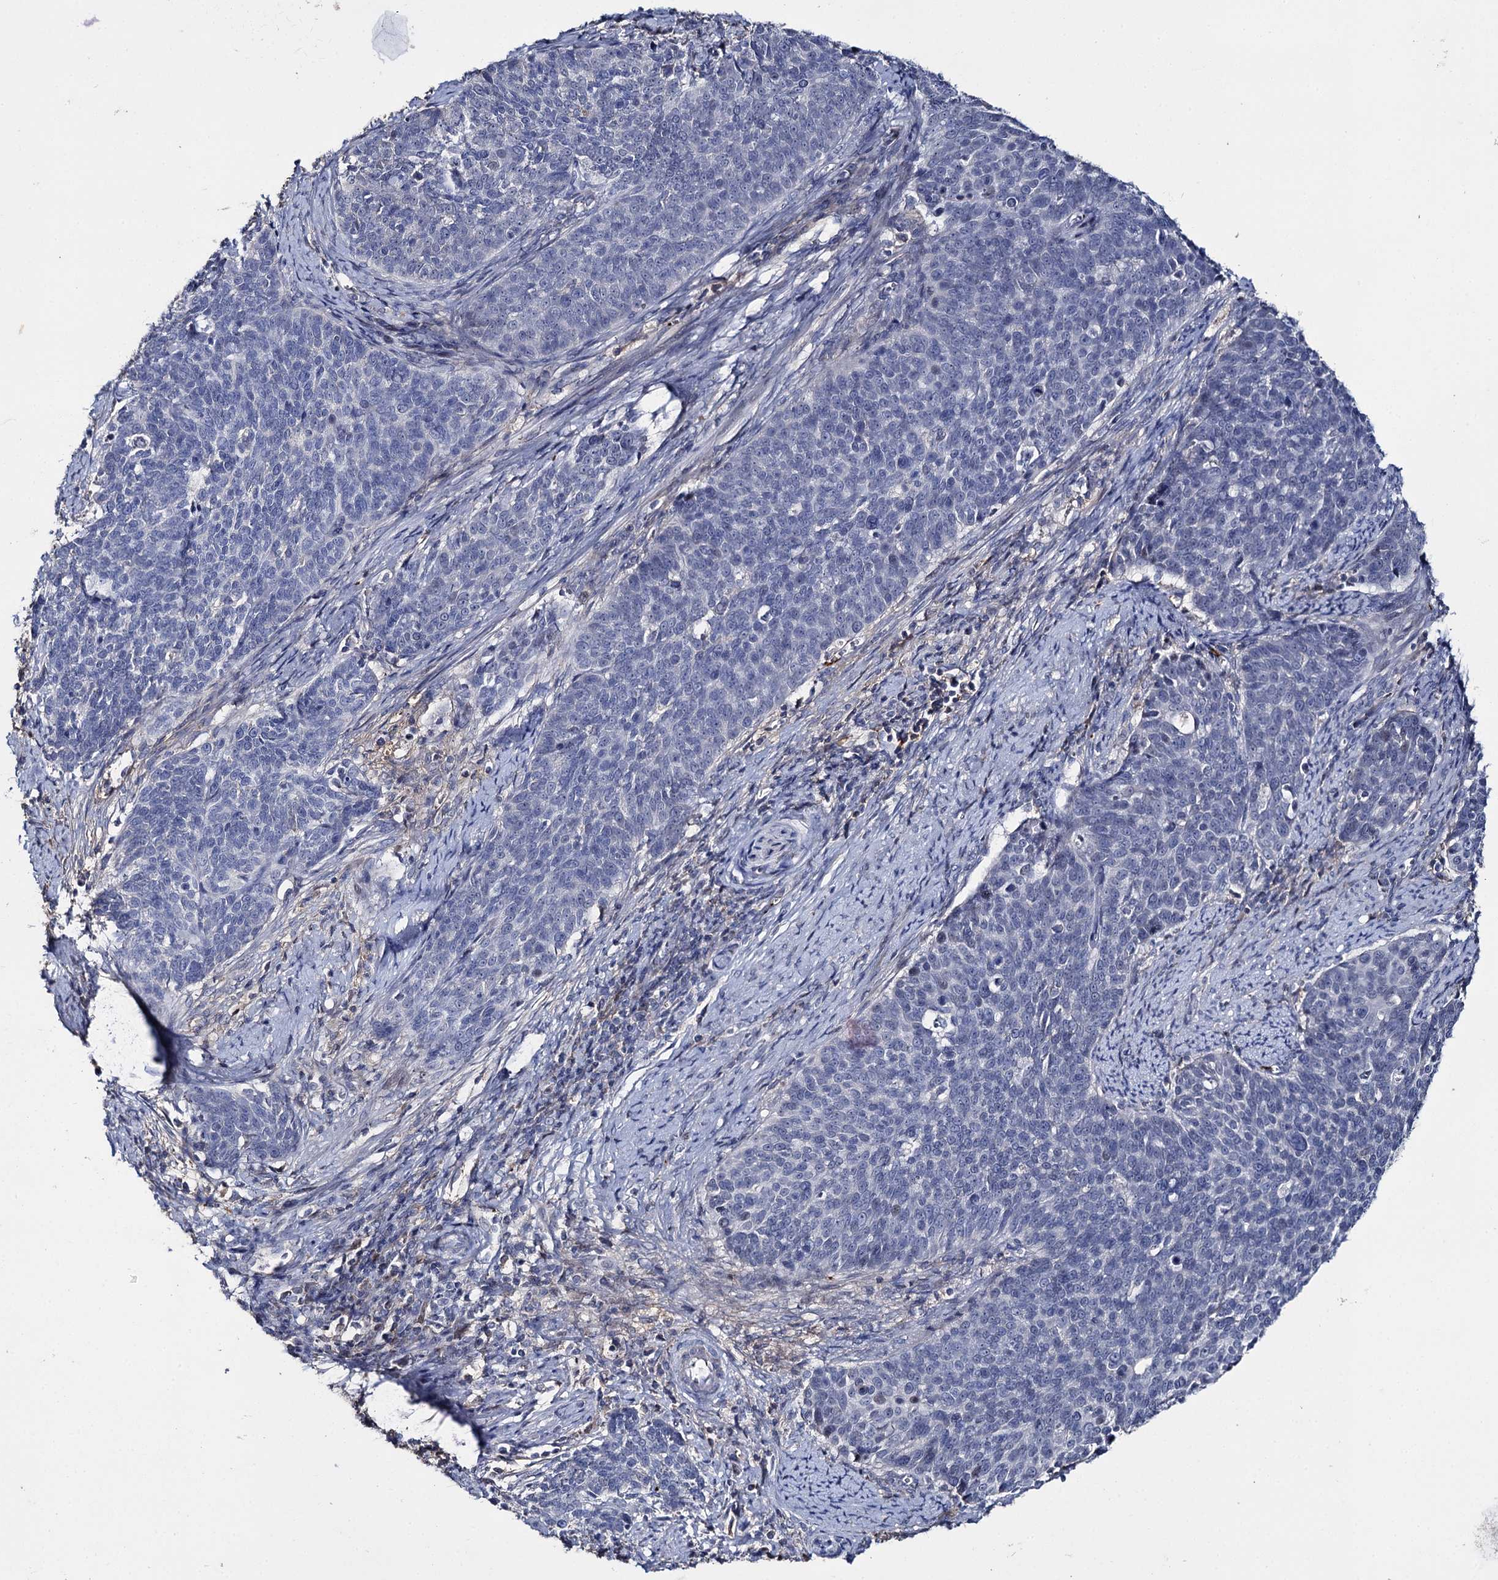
{"staining": {"intensity": "negative", "quantity": "none", "location": "none"}, "tissue": "cervical cancer", "cell_type": "Tumor cells", "image_type": "cancer", "snomed": [{"axis": "morphology", "description": "Squamous cell carcinoma, NOS"}, {"axis": "topography", "description": "Cervix"}], "caption": "High power microscopy micrograph of an immunohistochemistry image of cervical cancer (squamous cell carcinoma), revealing no significant expression in tumor cells.", "gene": "DNAH6", "patient": {"sex": "female", "age": 39}}